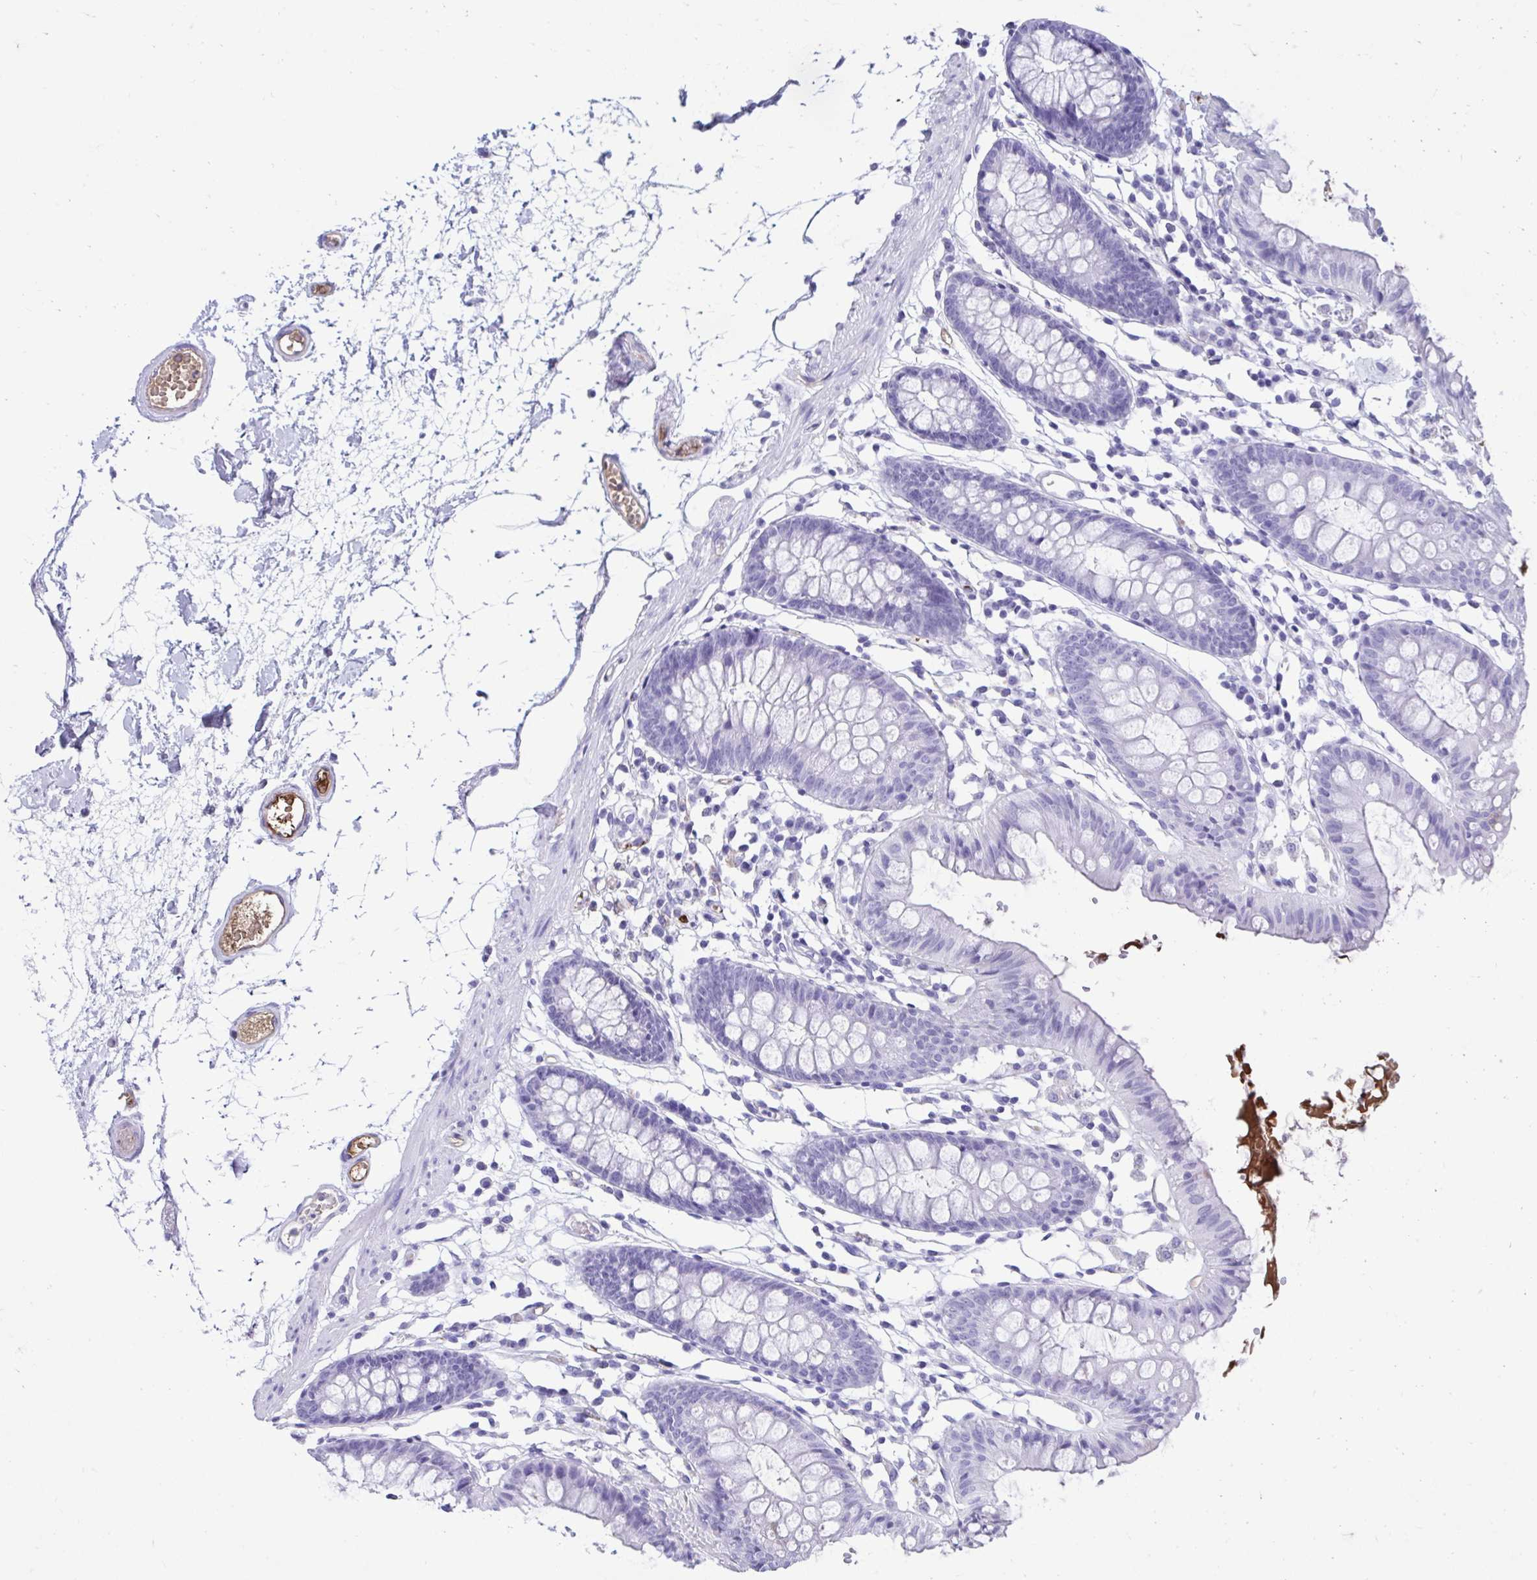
{"staining": {"intensity": "weak", "quantity": "<25%", "location": "cytoplasmic/membranous"}, "tissue": "colon", "cell_type": "Endothelial cells", "image_type": "normal", "snomed": [{"axis": "morphology", "description": "Normal tissue, NOS"}, {"axis": "topography", "description": "Colon"}], "caption": "The IHC micrograph has no significant expression in endothelial cells of colon. (Brightfield microscopy of DAB immunohistochemistry at high magnification).", "gene": "SMIM9", "patient": {"sex": "female", "age": 84}}